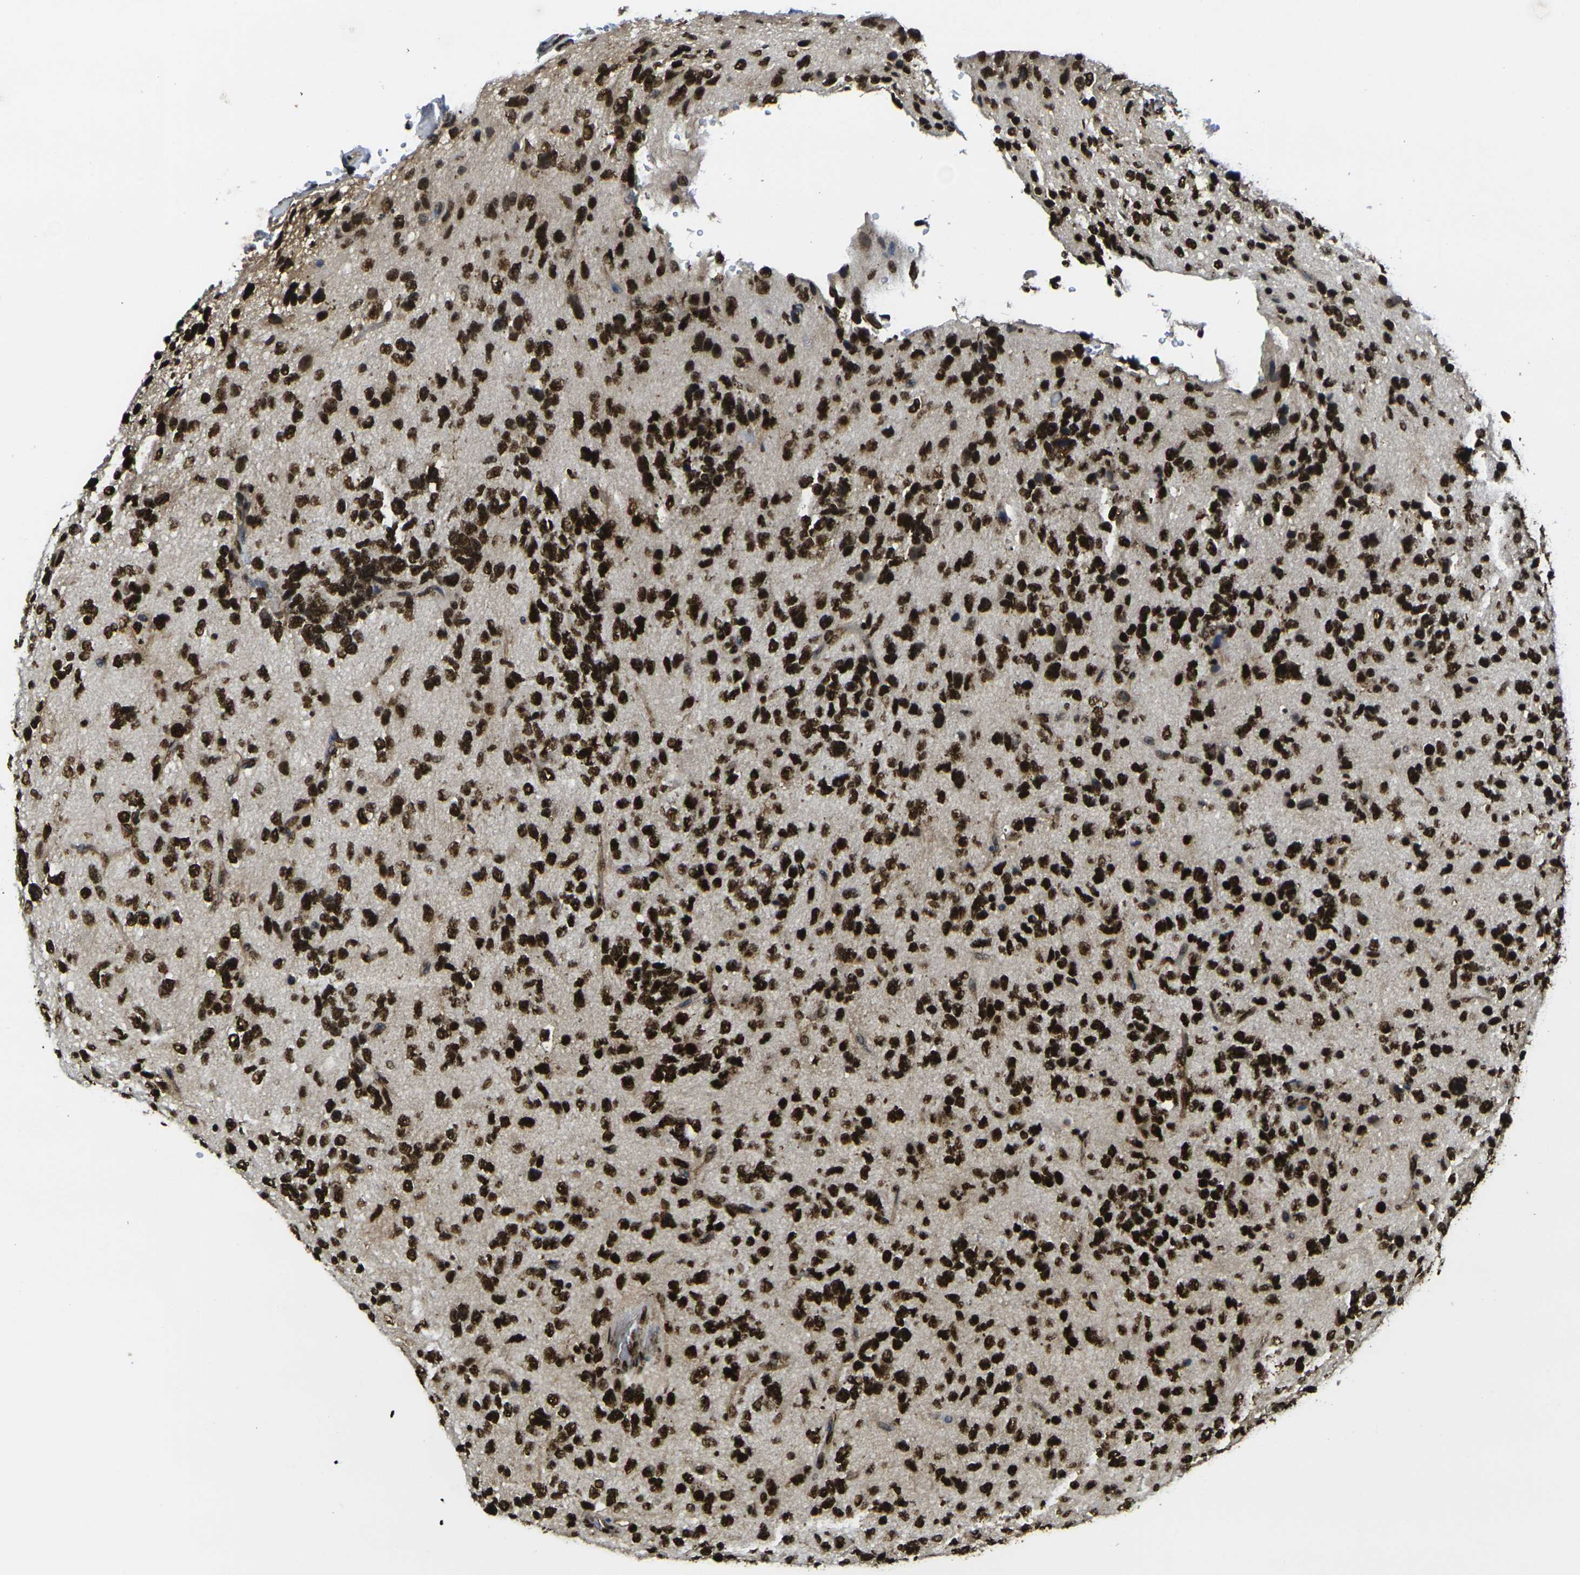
{"staining": {"intensity": "strong", "quantity": ">75%", "location": "nuclear"}, "tissue": "glioma", "cell_type": "Tumor cells", "image_type": "cancer", "snomed": [{"axis": "morphology", "description": "Glioma, malignant, High grade"}, {"axis": "topography", "description": "Brain"}], "caption": "About >75% of tumor cells in malignant high-grade glioma exhibit strong nuclear protein staining as visualized by brown immunohistochemical staining.", "gene": "SMARCC1", "patient": {"sex": "female", "age": 58}}